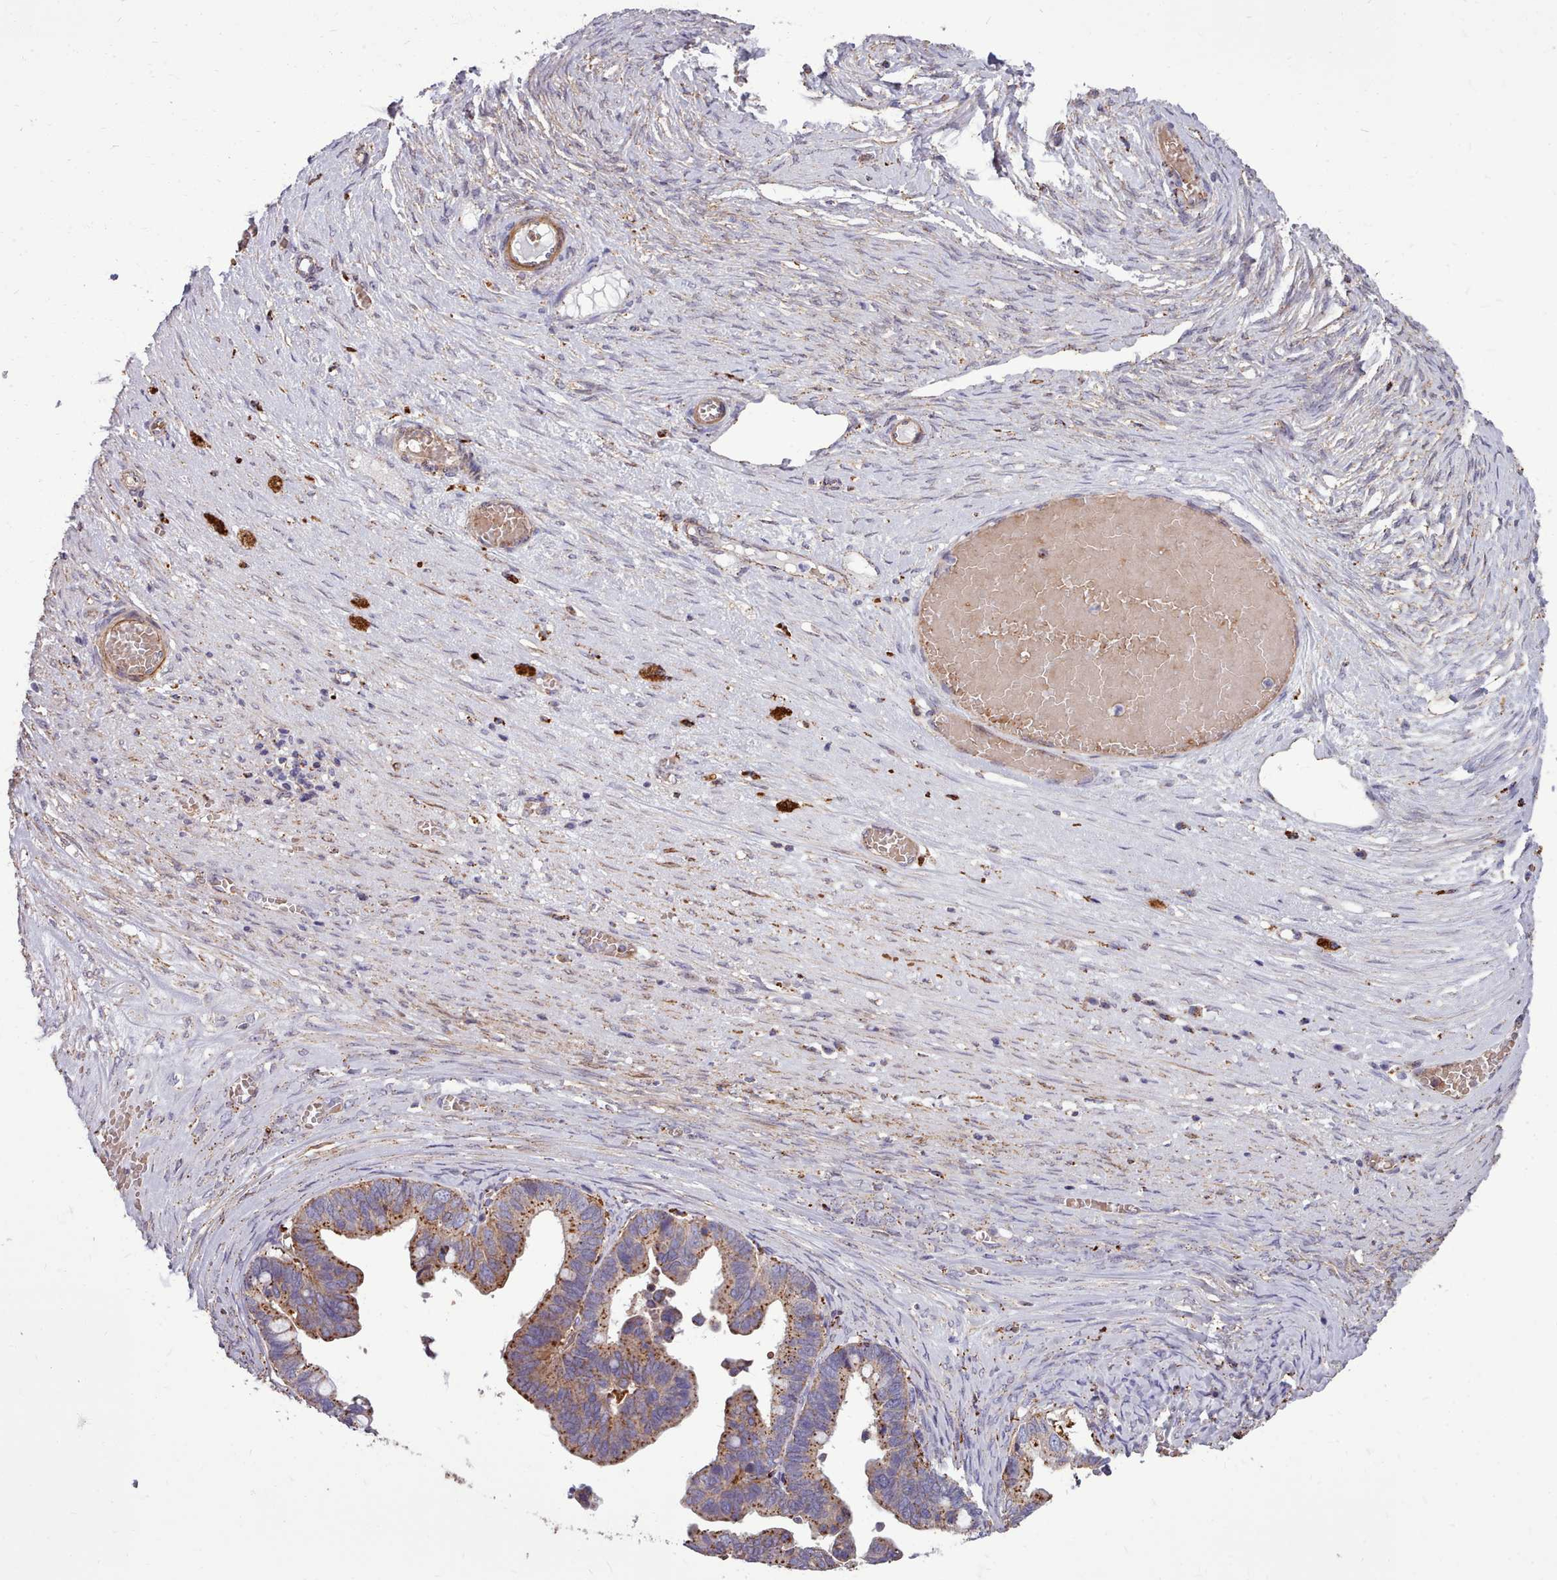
{"staining": {"intensity": "moderate", "quantity": ">75%", "location": "cytoplasmic/membranous"}, "tissue": "ovarian cancer", "cell_type": "Tumor cells", "image_type": "cancer", "snomed": [{"axis": "morphology", "description": "Cystadenocarcinoma, serous, NOS"}, {"axis": "topography", "description": "Ovary"}], "caption": "Immunohistochemistry (IHC) photomicrograph of neoplastic tissue: serous cystadenocarcinoma (ovarian) stained using immunohistochemistry (IHC) displays medium levels of moderate protein expression localized specifically in the cytoplasmic/membranous of tumor cells, appearing as a cytoplasmic/membranous brown color.", "gene": "PACSIN3", "patient": {"sex": "female", "age": 56}}